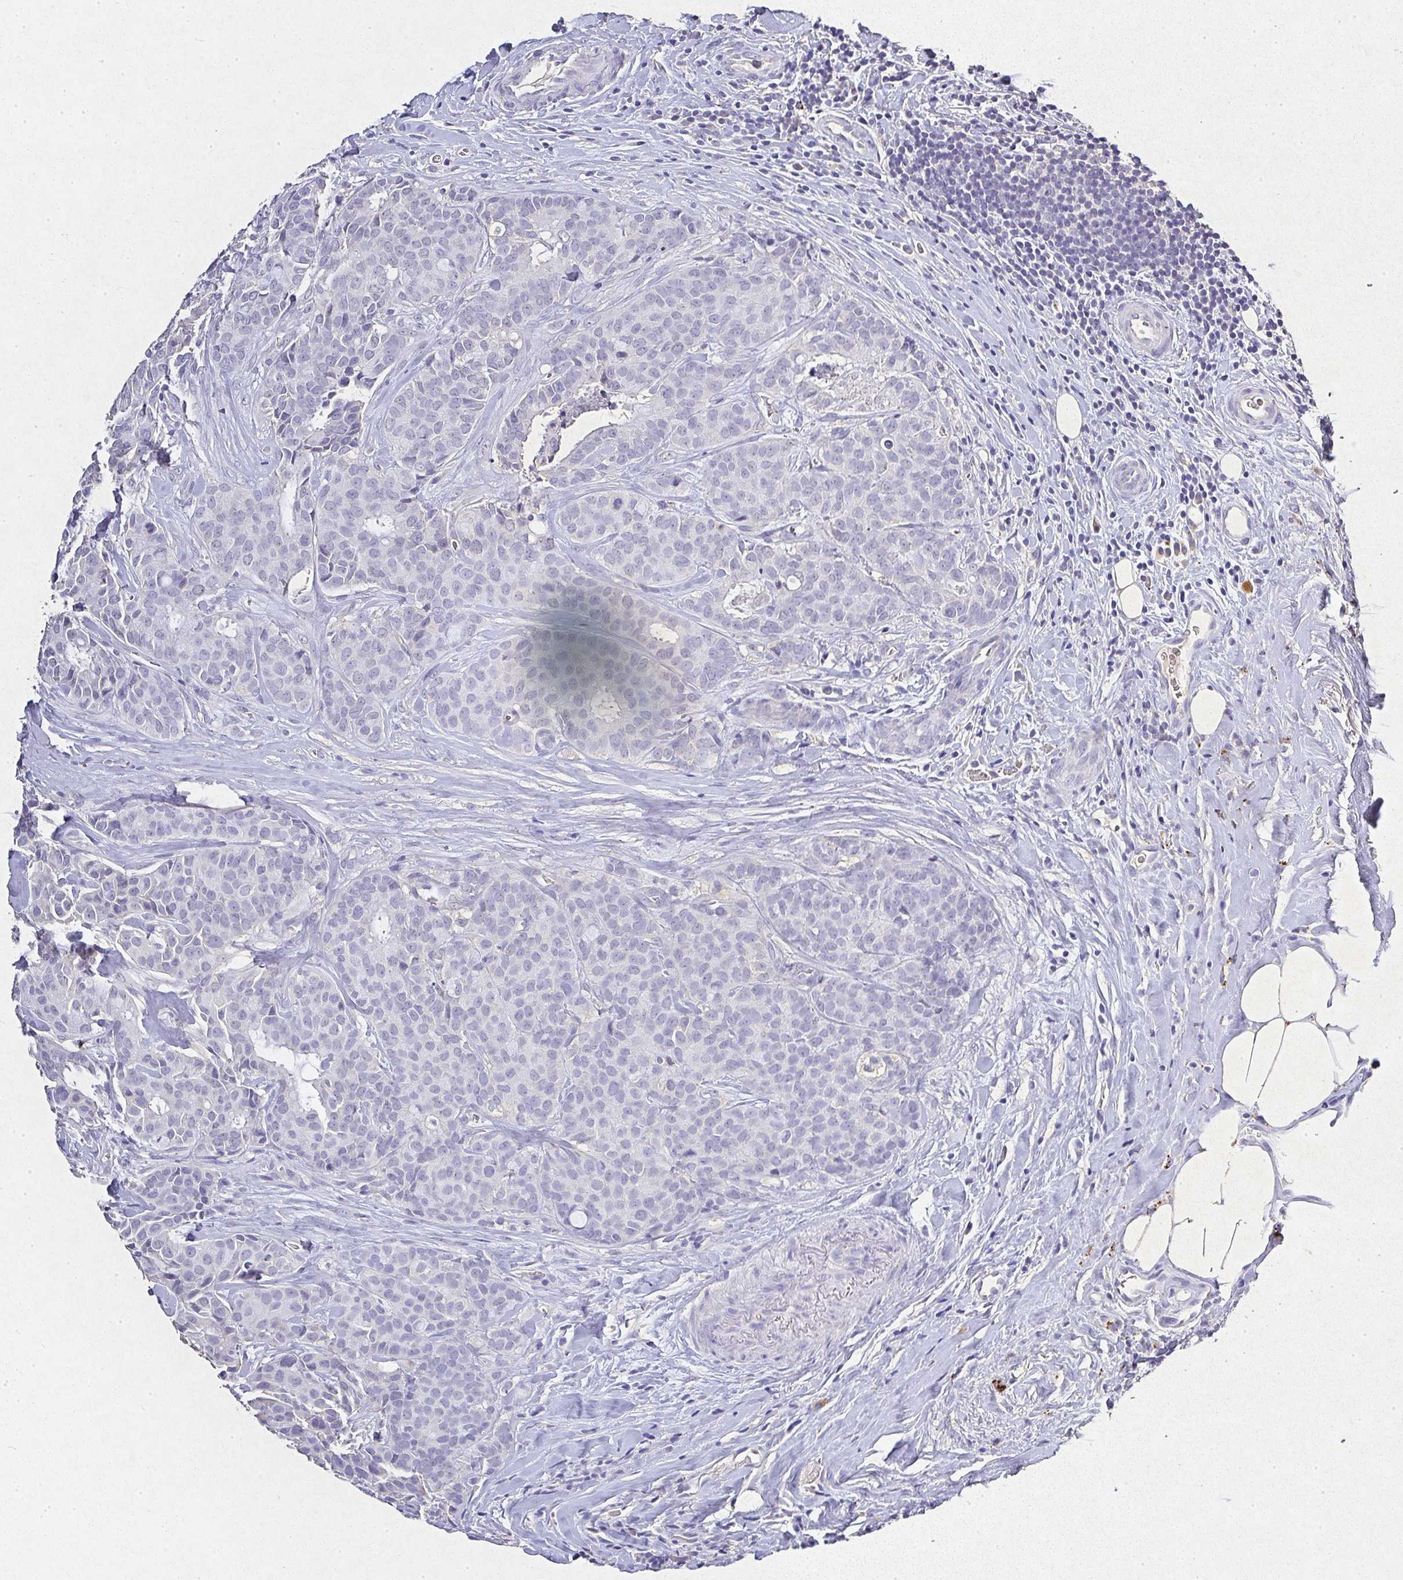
{"staining": {"intensity": "negative", "quantity": "none", "location": "none"}, "tissue": "breast cancer", "cell_type": "Tumor cells", "image_type": "cancer", "snomed": [{"axis": "morphology", "description": "Duct carcinoma"}, {"axis": "topography", "description": "Breast"}], "caption": "This is a micrograph of IHC staining of breast cancer (invasive ductal carcinoma), which shows no positivity in tumor cells. (DAB immunohistochemistry (IHC) visualized using brightfield microscopy, high magnification).", "gene": "RPS2", "patient": {"sex": "female", "age": 84}}